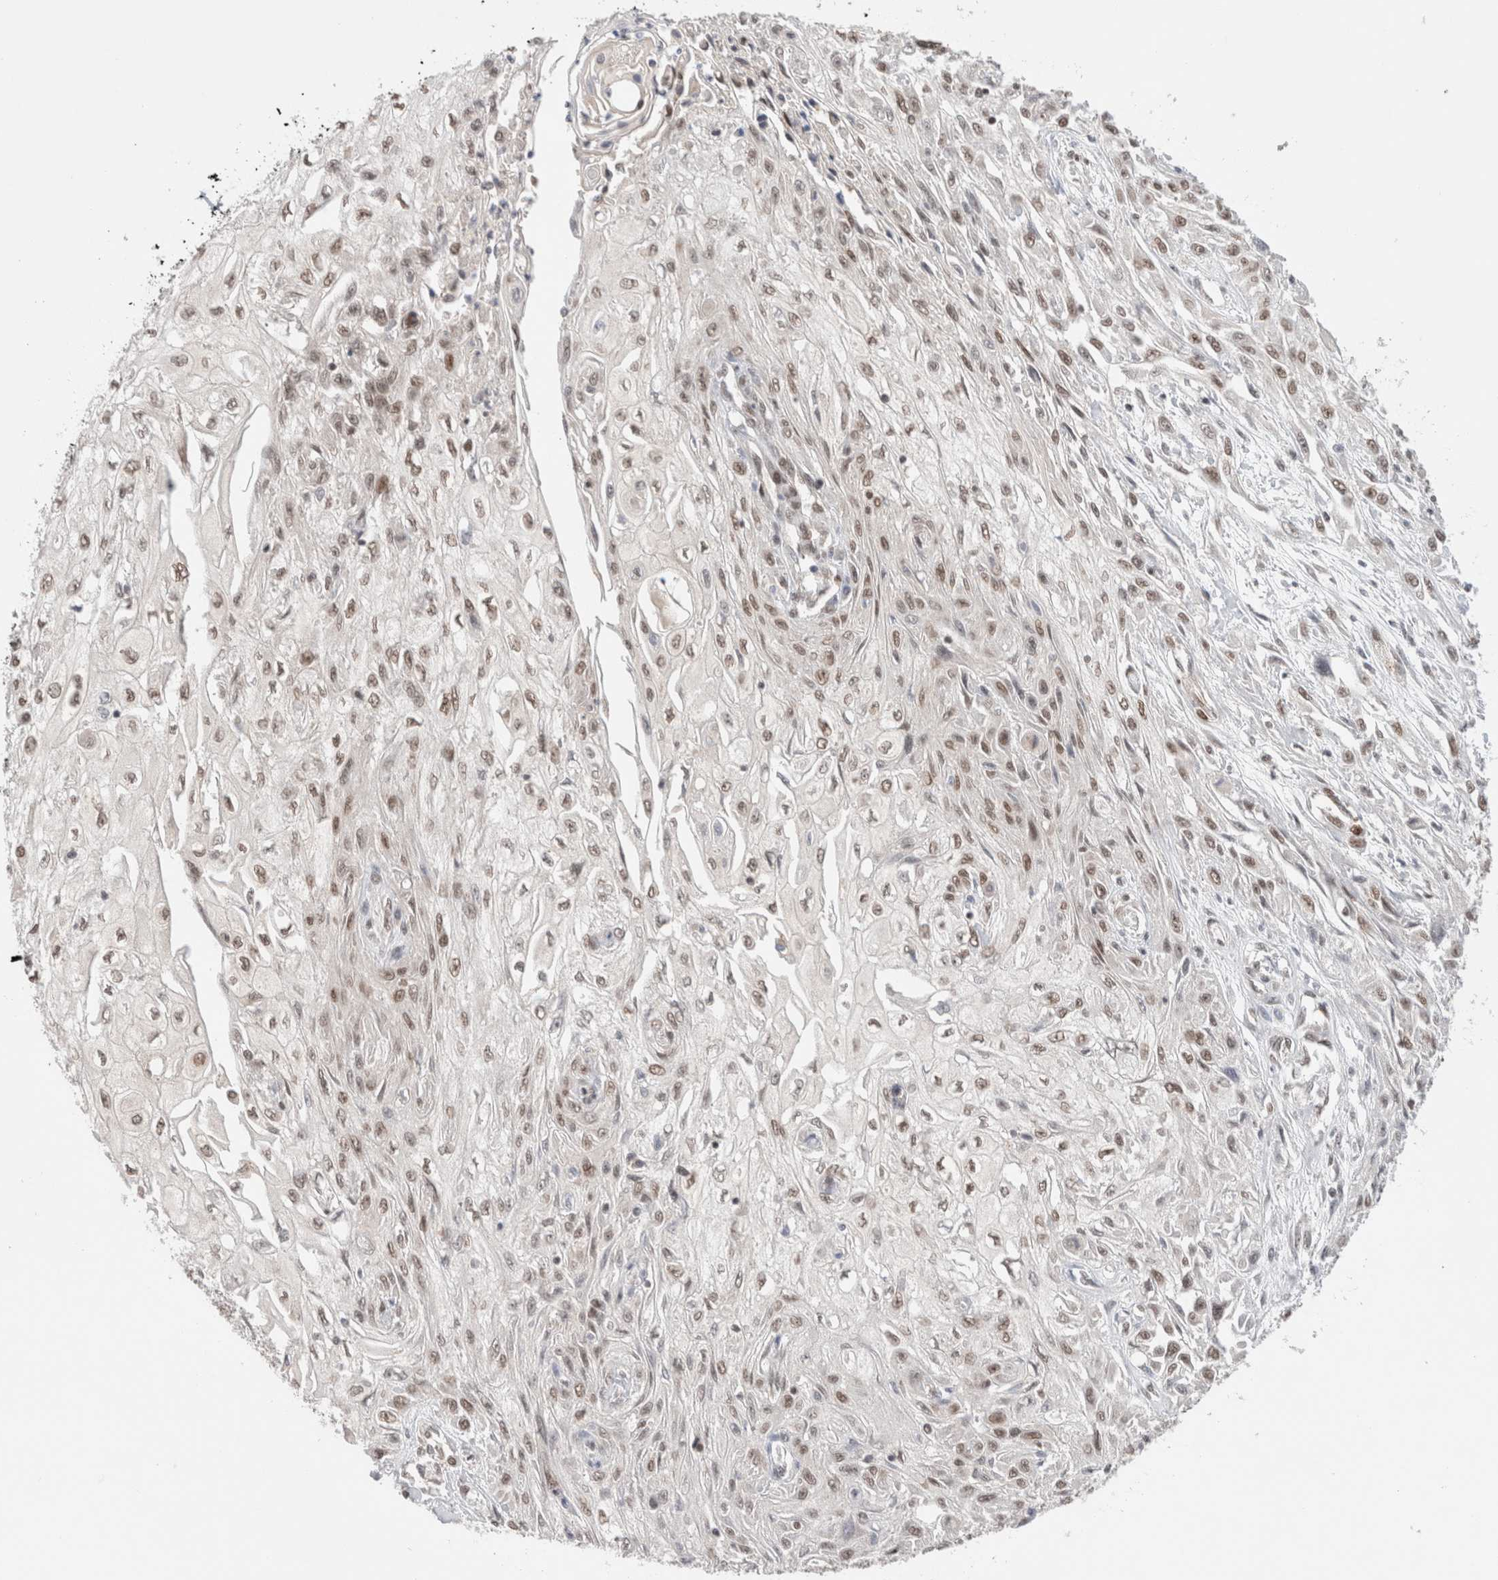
{"staining": {"intensity": "weak", "quantity": ">75%", "location": "nuclear"}, "tissue": "skin cancer", "cell_type": "Tumor cells", "image_type": "cancer", "snomed": [{"axis": "morphology", "description": "Squamous cell carcinoma, NOS"}, {"axis": "morphology", "description": "Squamous cell carcinoma, metastatic, NOS"}, {"axis": "topography", "description": "Skin"}, {"axis": "topography", "description": "Lymph node"}], "caption": "Metastatic squamous cell carcinoma (skin) was stained to show a protein in brown. There is low levels of weak nuclear expression in approximately >75% of tumor cells.", "gene": "GATAD2A", "patient": {"sex": "male", "age": 75}}